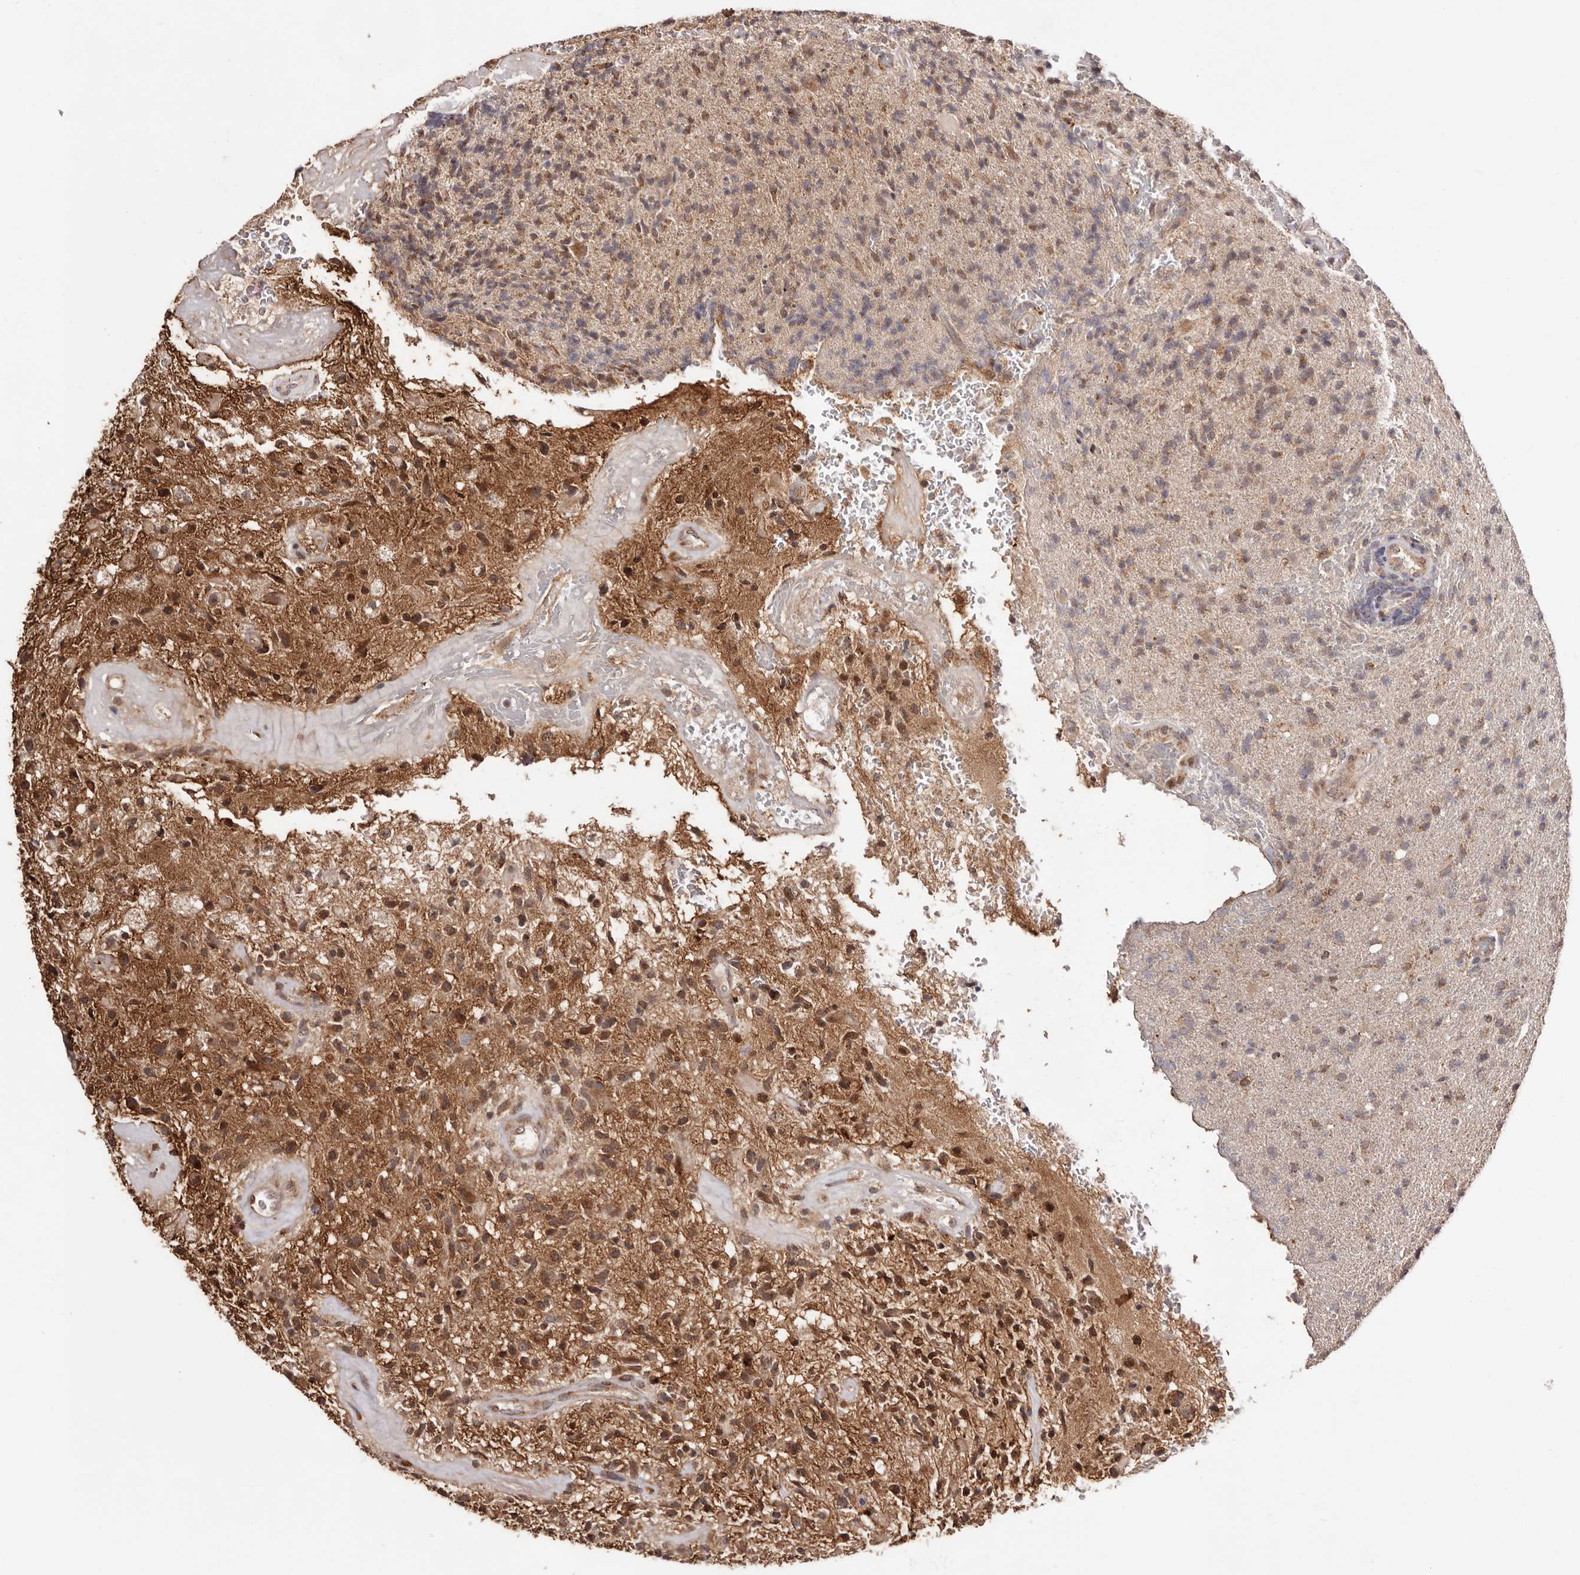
{"staining": {"intensity": "moderate", "quantity": ">75%", "location": "cytoplasmic/membranous"}, "tissue": "glioma", "cell_type": "Tumor cells", "image_type": "cancer", "snomed": [{"axis": "morphology", "description": "Glioma, malignant, High grade"}, {"axis": "topography", "description": "Brain"}], "caption": "Brown immunohistochemical staining in human glioma demonstrates moderate cytoplasmic/membranous staining in approximately >75% of tumor cells.", "gene": "EGR3", "patient": {"sex": "male", "age": 72}}